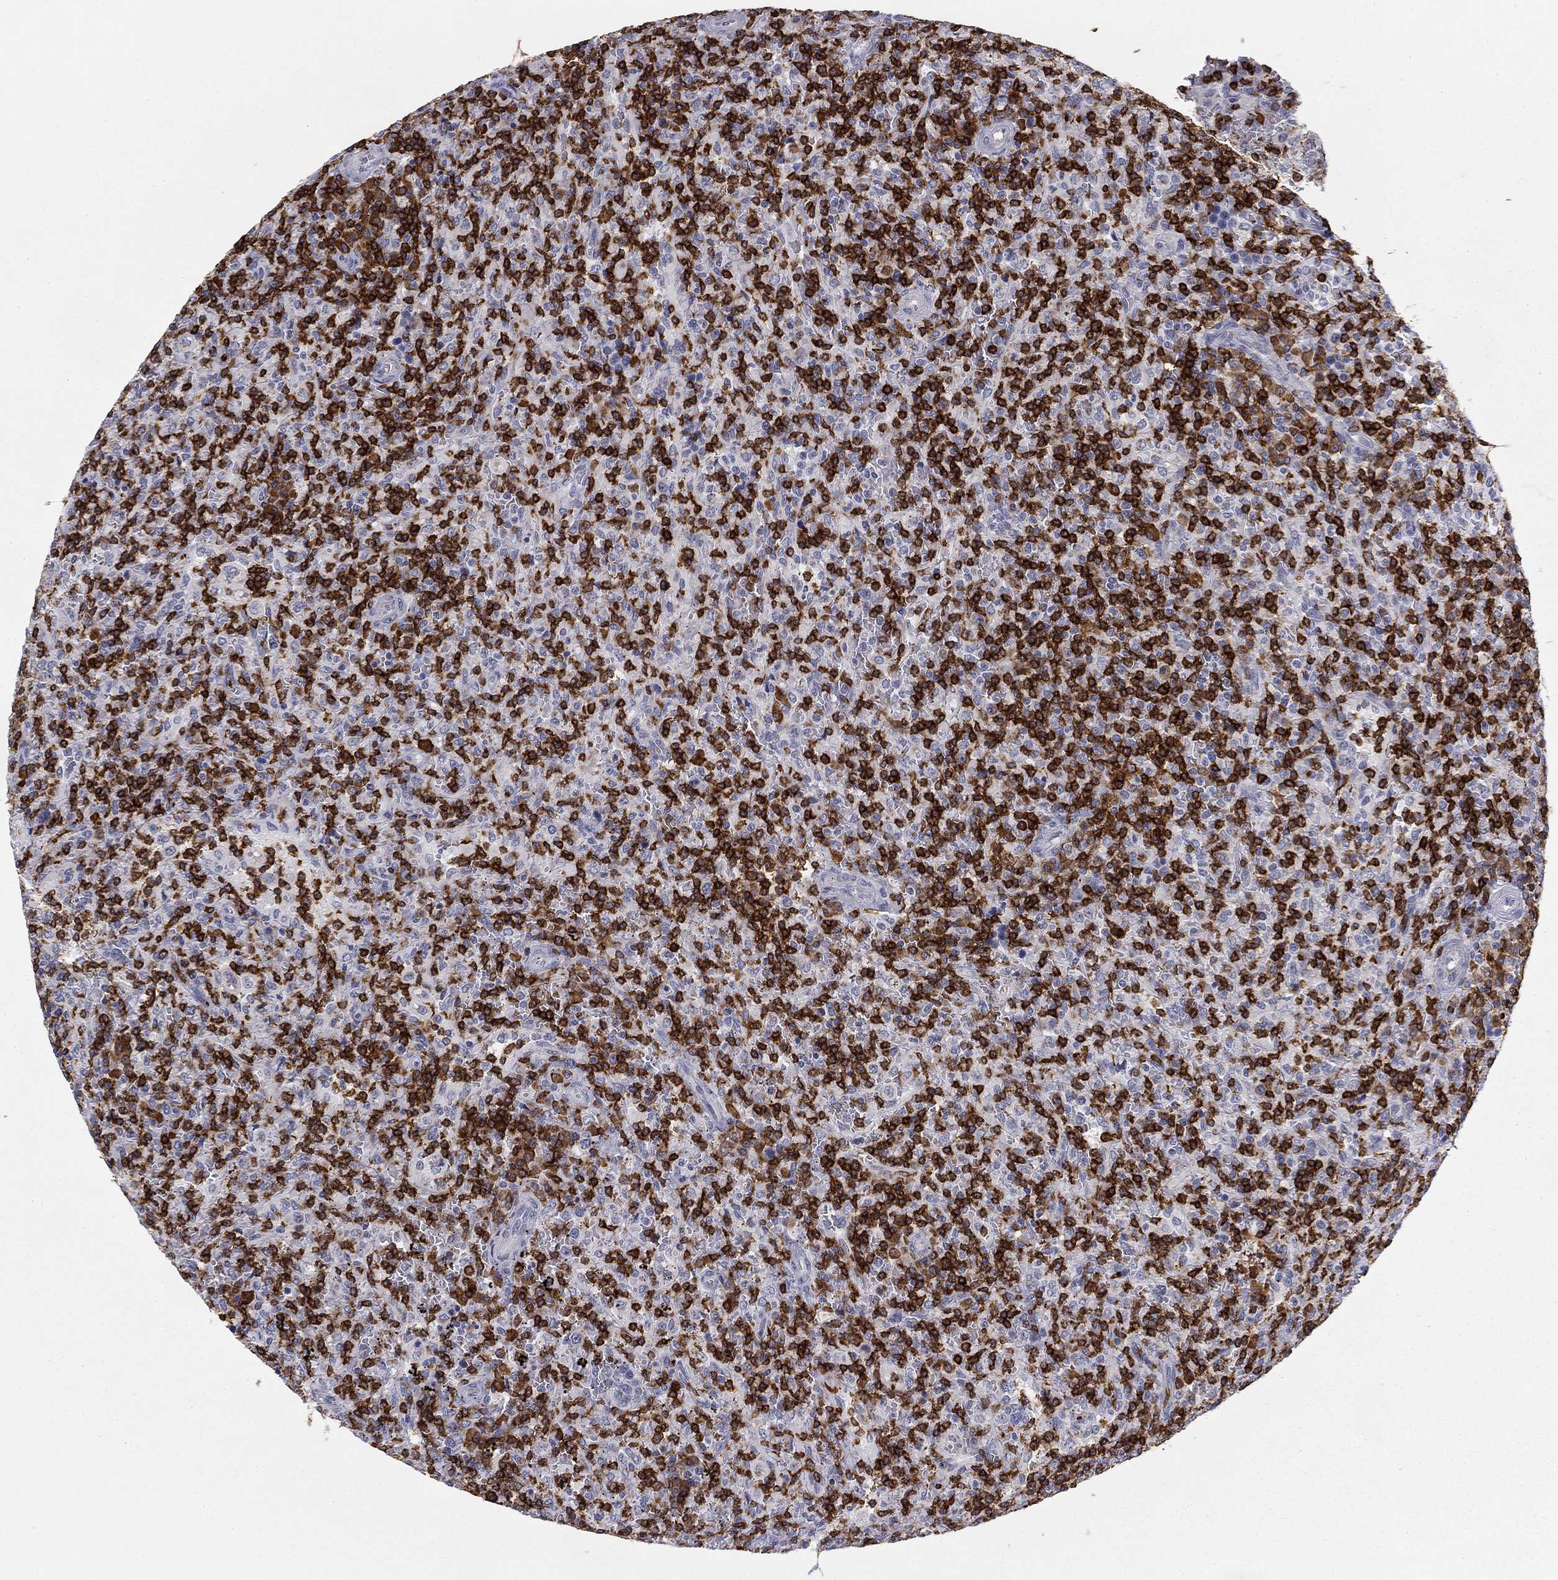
{"staining": {"intensity": "strong", "quantity": "25%-75%", "location": "cytoplasmic/membranous"}, "tissue": "lymphoma", "cell_type": "Tumor cells", "image_type": "cancer", "snomed": [{"axis": "morphology", "description": "Malignant lymphoma, non-Hodgkin's type, Low grade"}, {"axis": "topography", "description": "Spleen"}], "caption": "Immunohistochemical staining of lymphoma displays high levels of strong cytoplasmic/membranous protein positivity in approximately 25%-75% of tumor cells.", "gene": "TRAT1", "patient": {"sex": "male", "age": 62}}